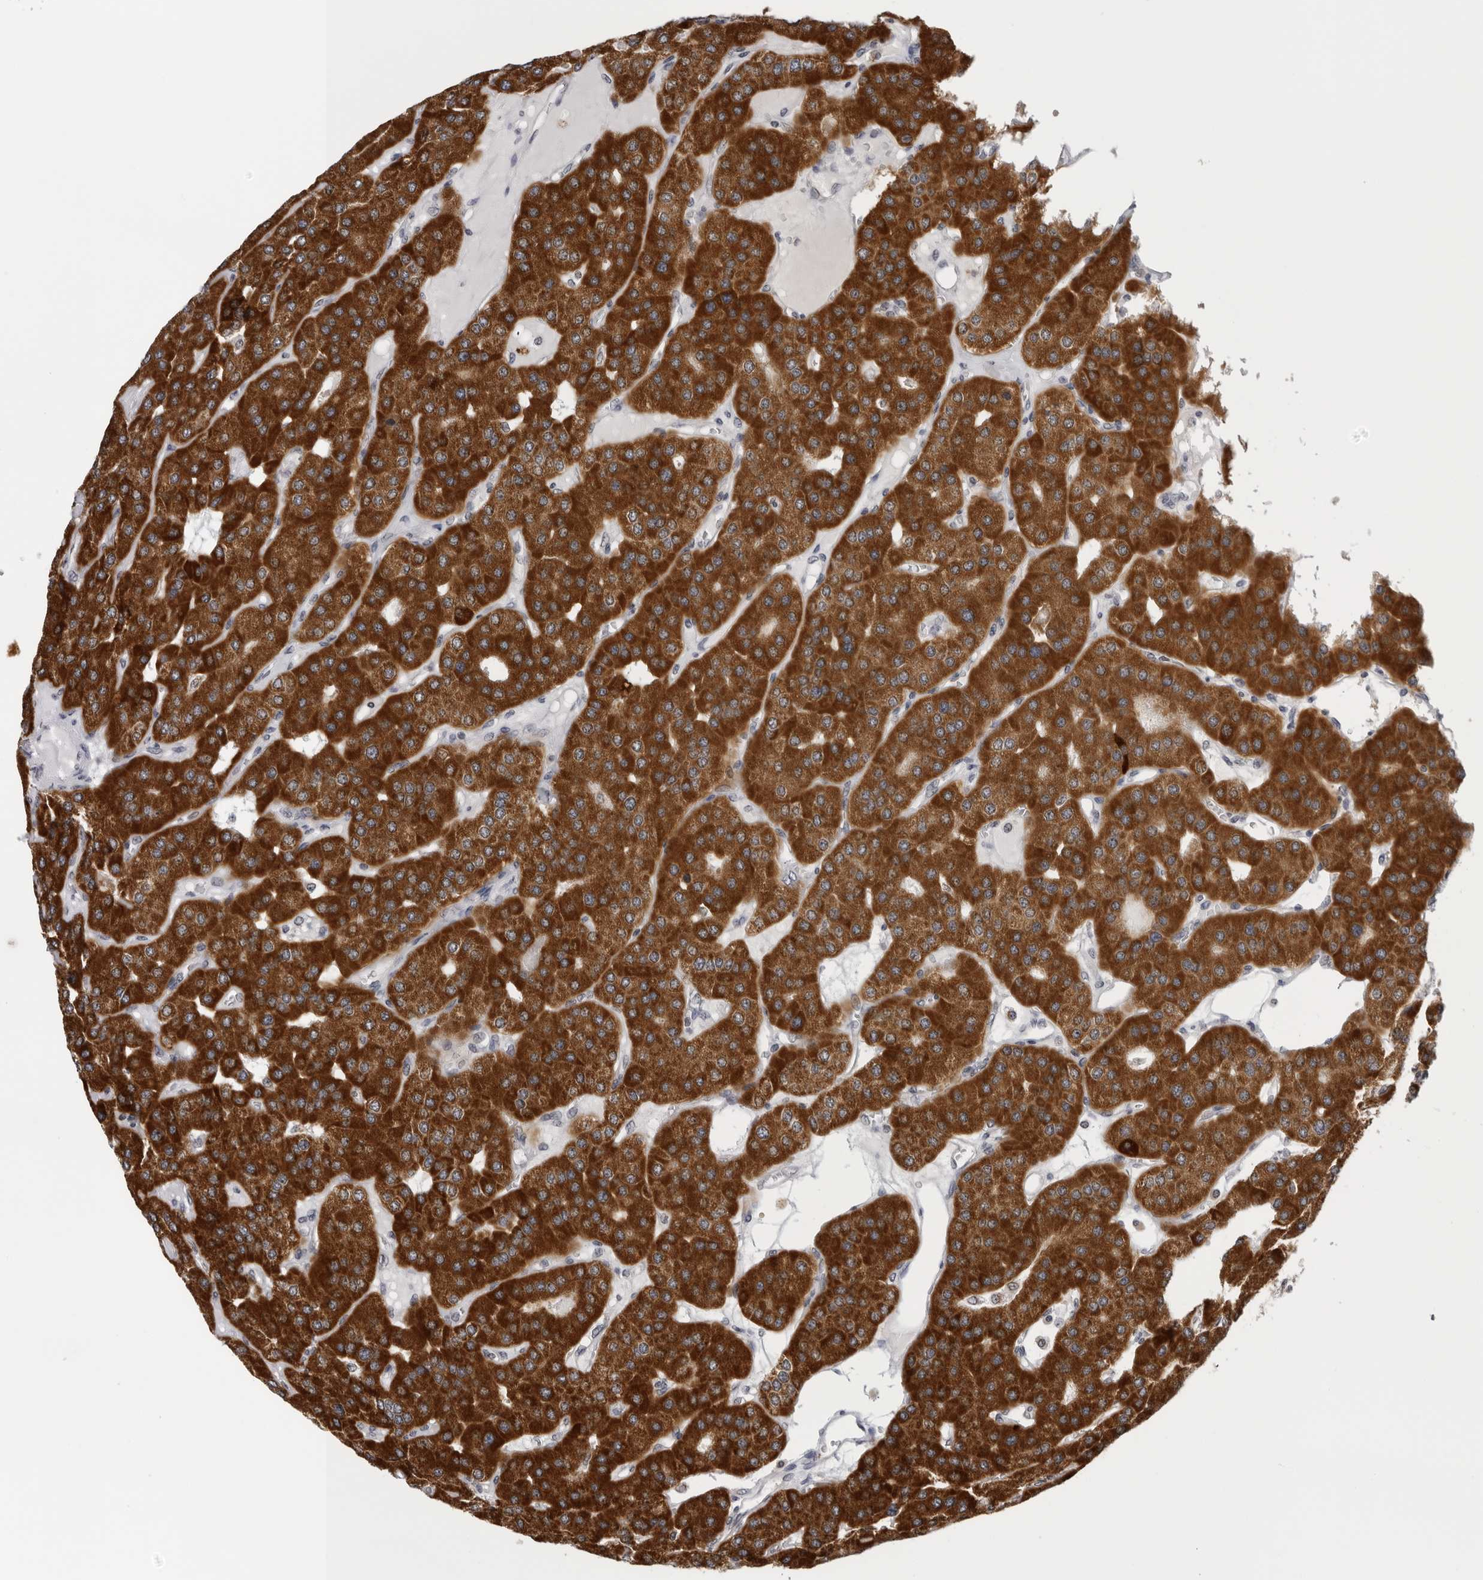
{"staining": {"intensity": "strong", "quantity": ">75%", "location": "cytoplasmic/membranous"}, "tissue": "parathyroid gland", "cell_type": "Glandular cells", "image_type": "normal", "snomed": [{"axis": "morphology", "description": "Normal tissue, NOS"}, {"axis": "morphology", "description": "Adenoma, NOS"}, {"axis": "topography", "description": "Parathyroid gland"}], "caption": "Immunohistochemical staining of benign parathyroid gland demonstrates strong cytoplasmic/membranous protein positivity in approximately >75% of glandular cells. Immunohistochemistry (ihc) stains the protein of interest in brown and the nuclei are stained blue.", "gene": "CPT2", "patient": {"sex": "female", "age": 86}}